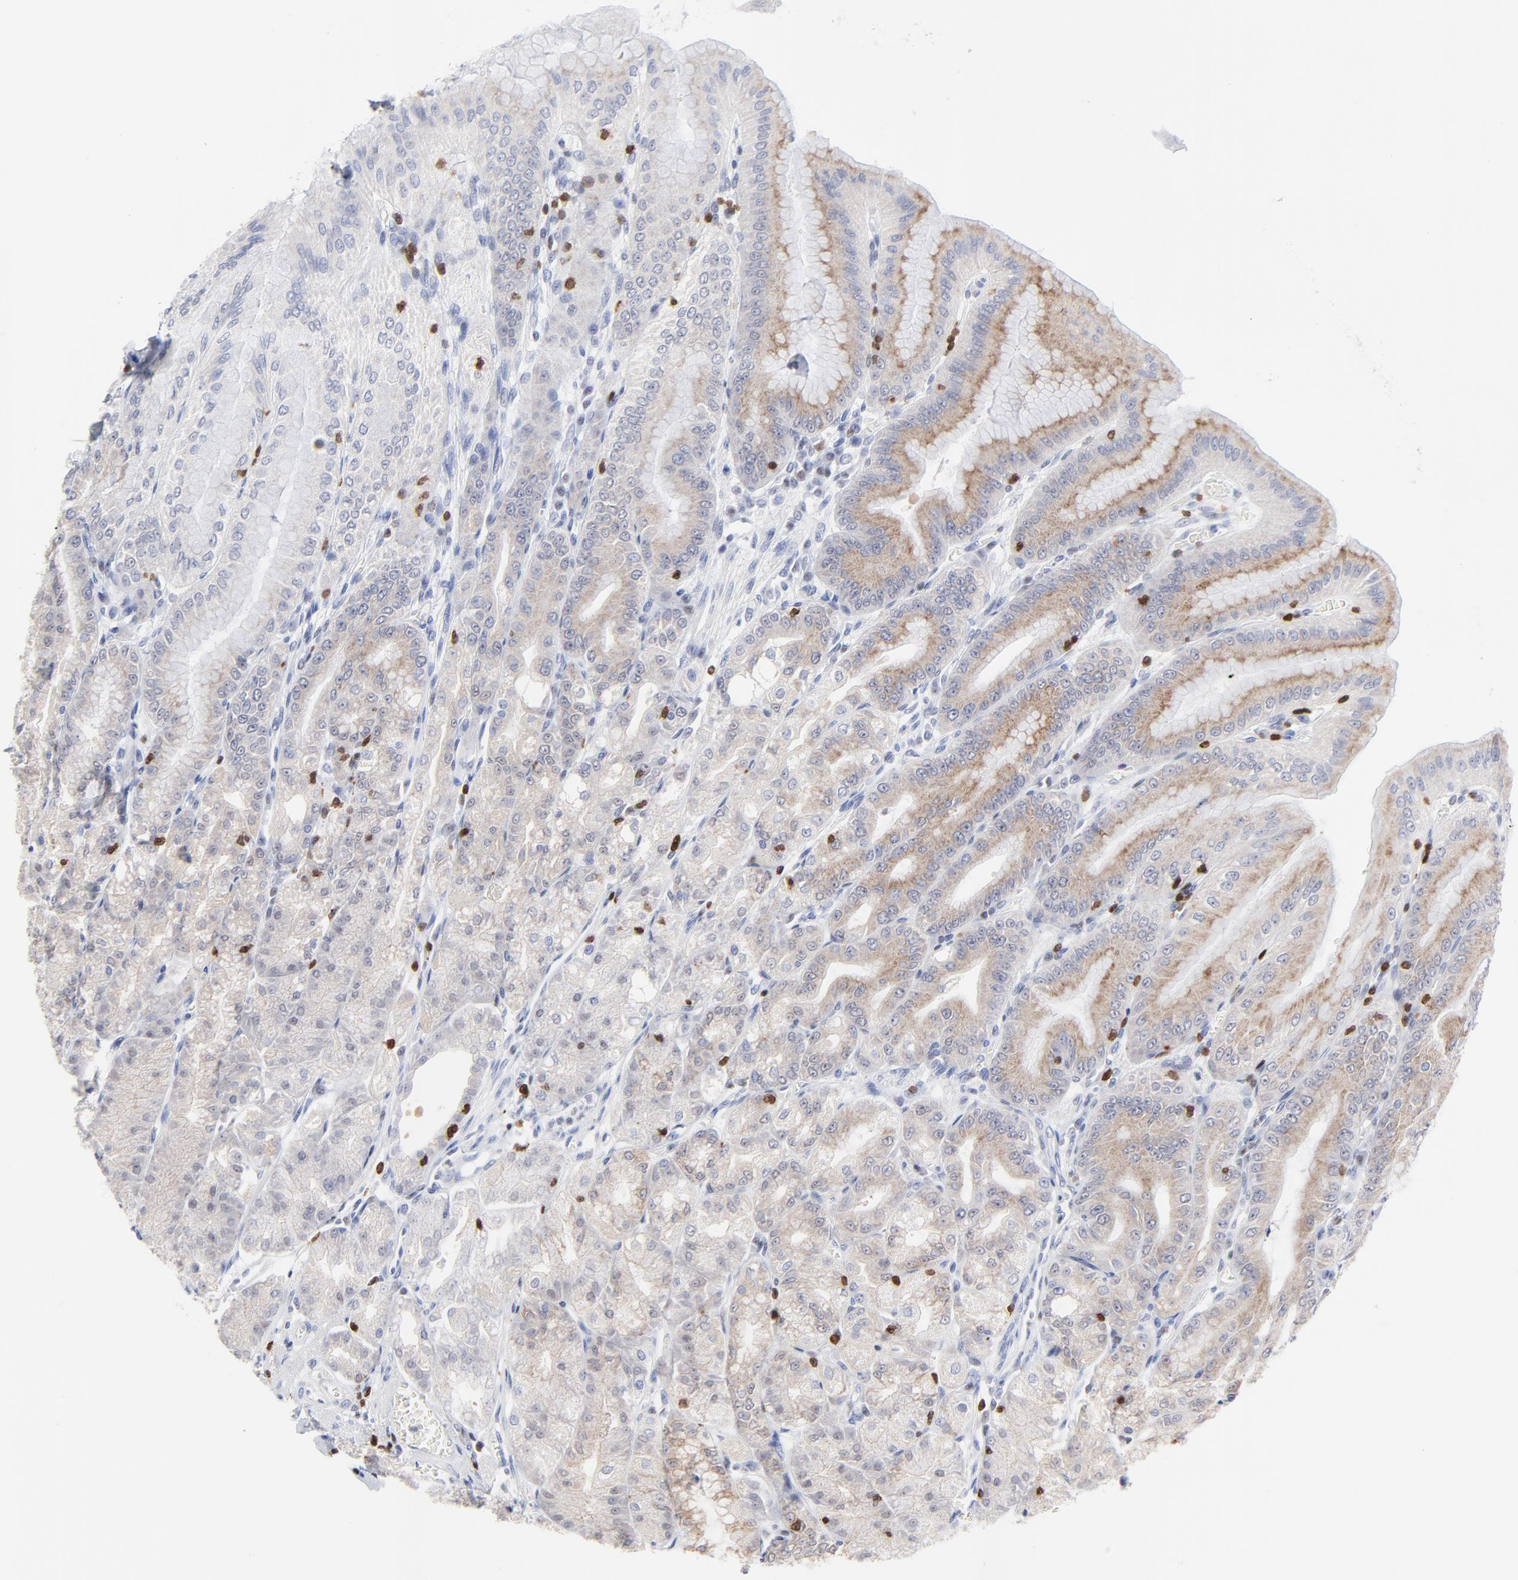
{"staining": {"intensity": "weak", "quantity": "25%-75%", "location": "cytoplasmic/membranous"}, "tissue": "stomach", "cell_type": "Glandular cells", "image_type": "normal", "snomed": [{"axis": "morphology", "description": "Normal tissue, NOS"}, {"axis": "topography", "description": "Stomach, lower"}], "caption": "DAB immunohistochemical staining of unremarkable stomach shows weak cytoplasmic/membranous protein expression in approximately 25%-75% of glandular cells.", "gene": "ZAP70", "patient": {"sex": "male", "age": 71}}